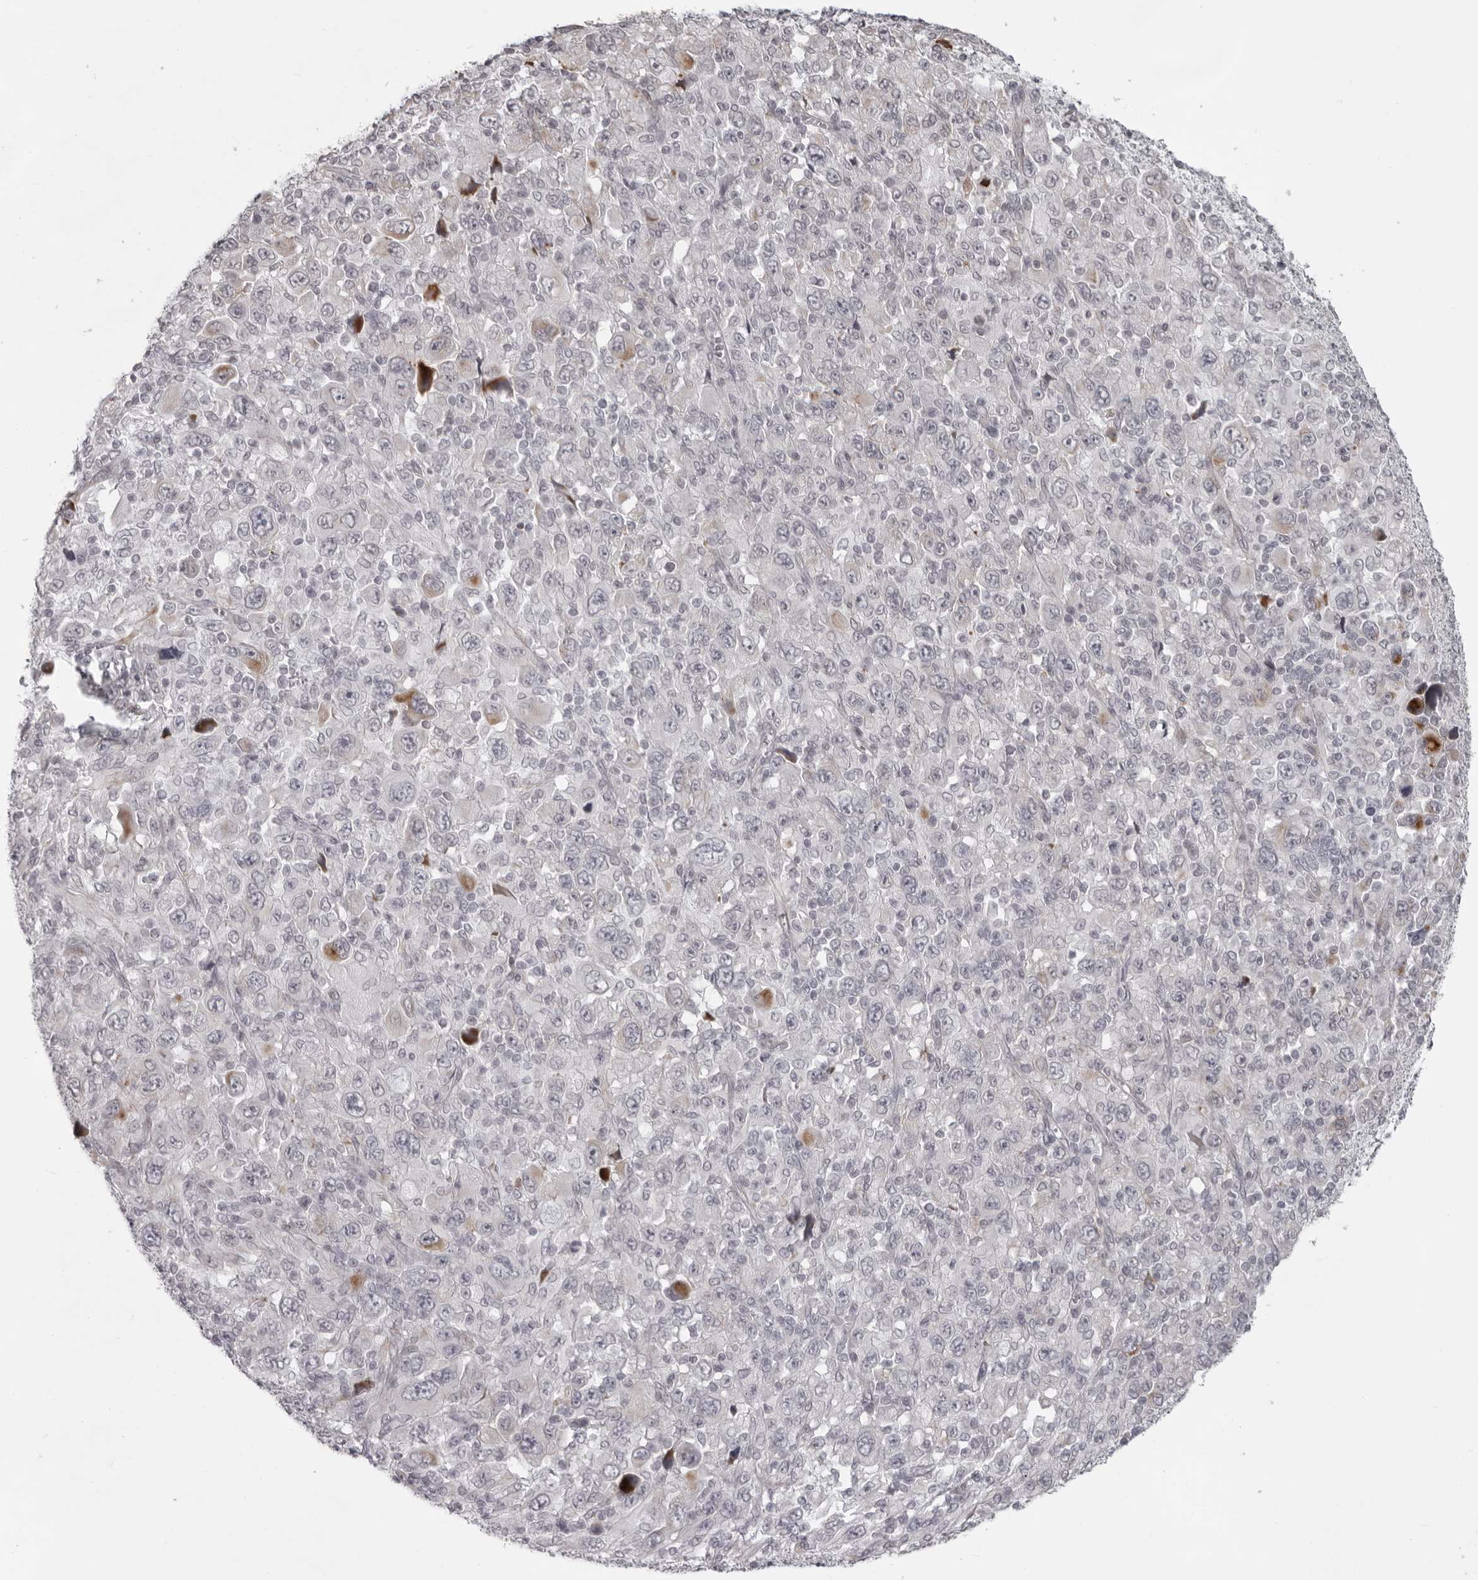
{"staining": {"intensity": "weak", "quantity": "<25%", "location": "cytoplasmic/membranous"}, "tissue": "melanoma", "cell_type": "Tumor cells", "image_type": "cancer", "snomed": [{"axis": "morphology", "description": "Malignant melanoma, Metastatic site"}, {"axis": "topography", "description": "Skin"}], "caption": "Immunohistochemical staining of human malignant melanoma (metastatic site) shows no significant positivity in tumor cells. Nuclei are stained in blue.", "gene": "NUDT18", "patient": {"sex": "female", "age": 56}}